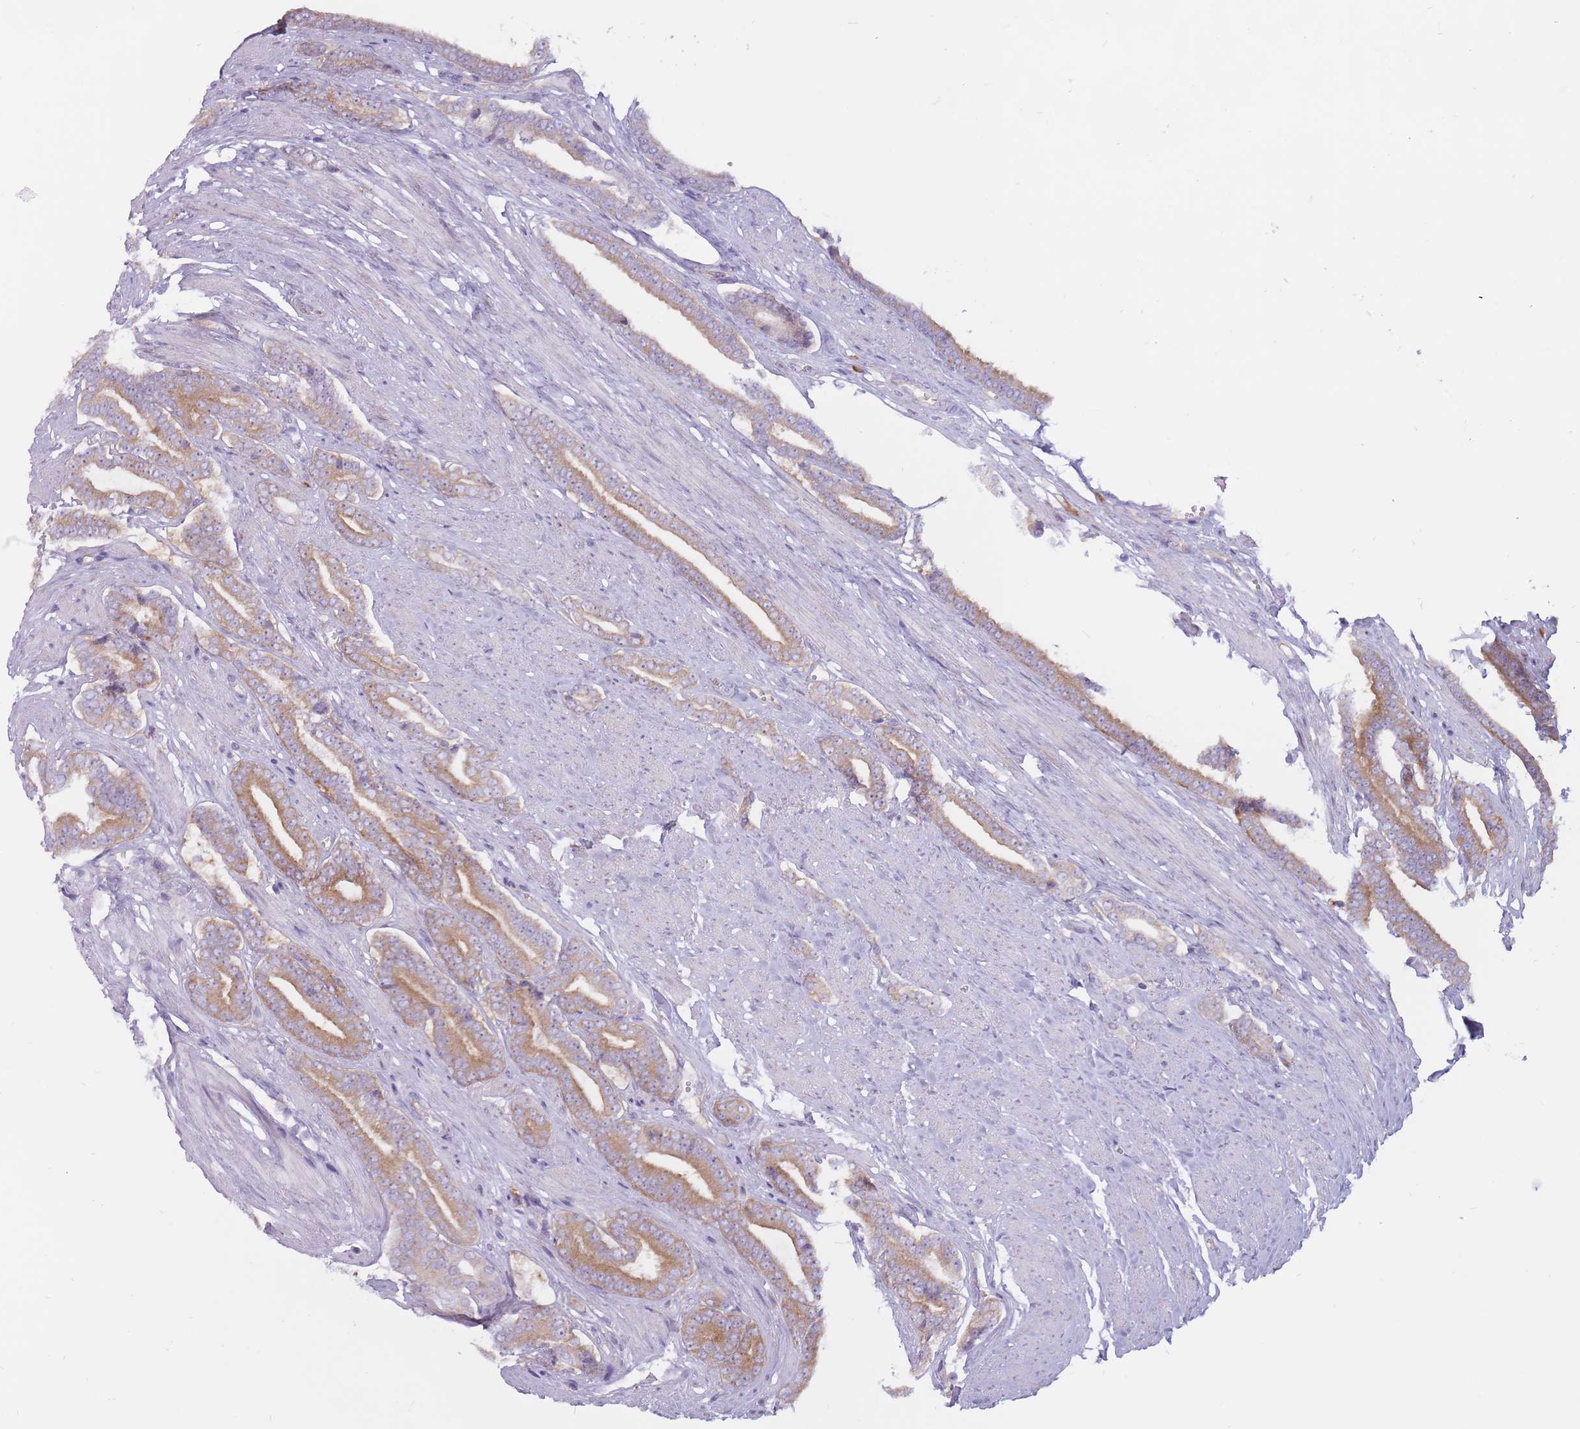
{"staining": {"intensity": "moderate", "quantity": "25%-75%", "location": "cytoplasmic/membranous"}, "tissue": "prostate cancer", "cell_type": "Tumor cells", "image_type": "cancer", "snomed": [{"axis": "morphology", "description": "Adenocarcinoma, NOS"}, {"axis": "topography", "description": "Prostate and seminal vesicle, NOS"}], "caption": "High-power microscopy captured an immunohistochemistry micrograph of prostate cancer (adenocarcinoma), revealing moderate cytoplasmic/membranous positivity in about 25%-75% of tumor cells.", "gene": "RPL18", "patient": {"sex": "male", "age": 76}}